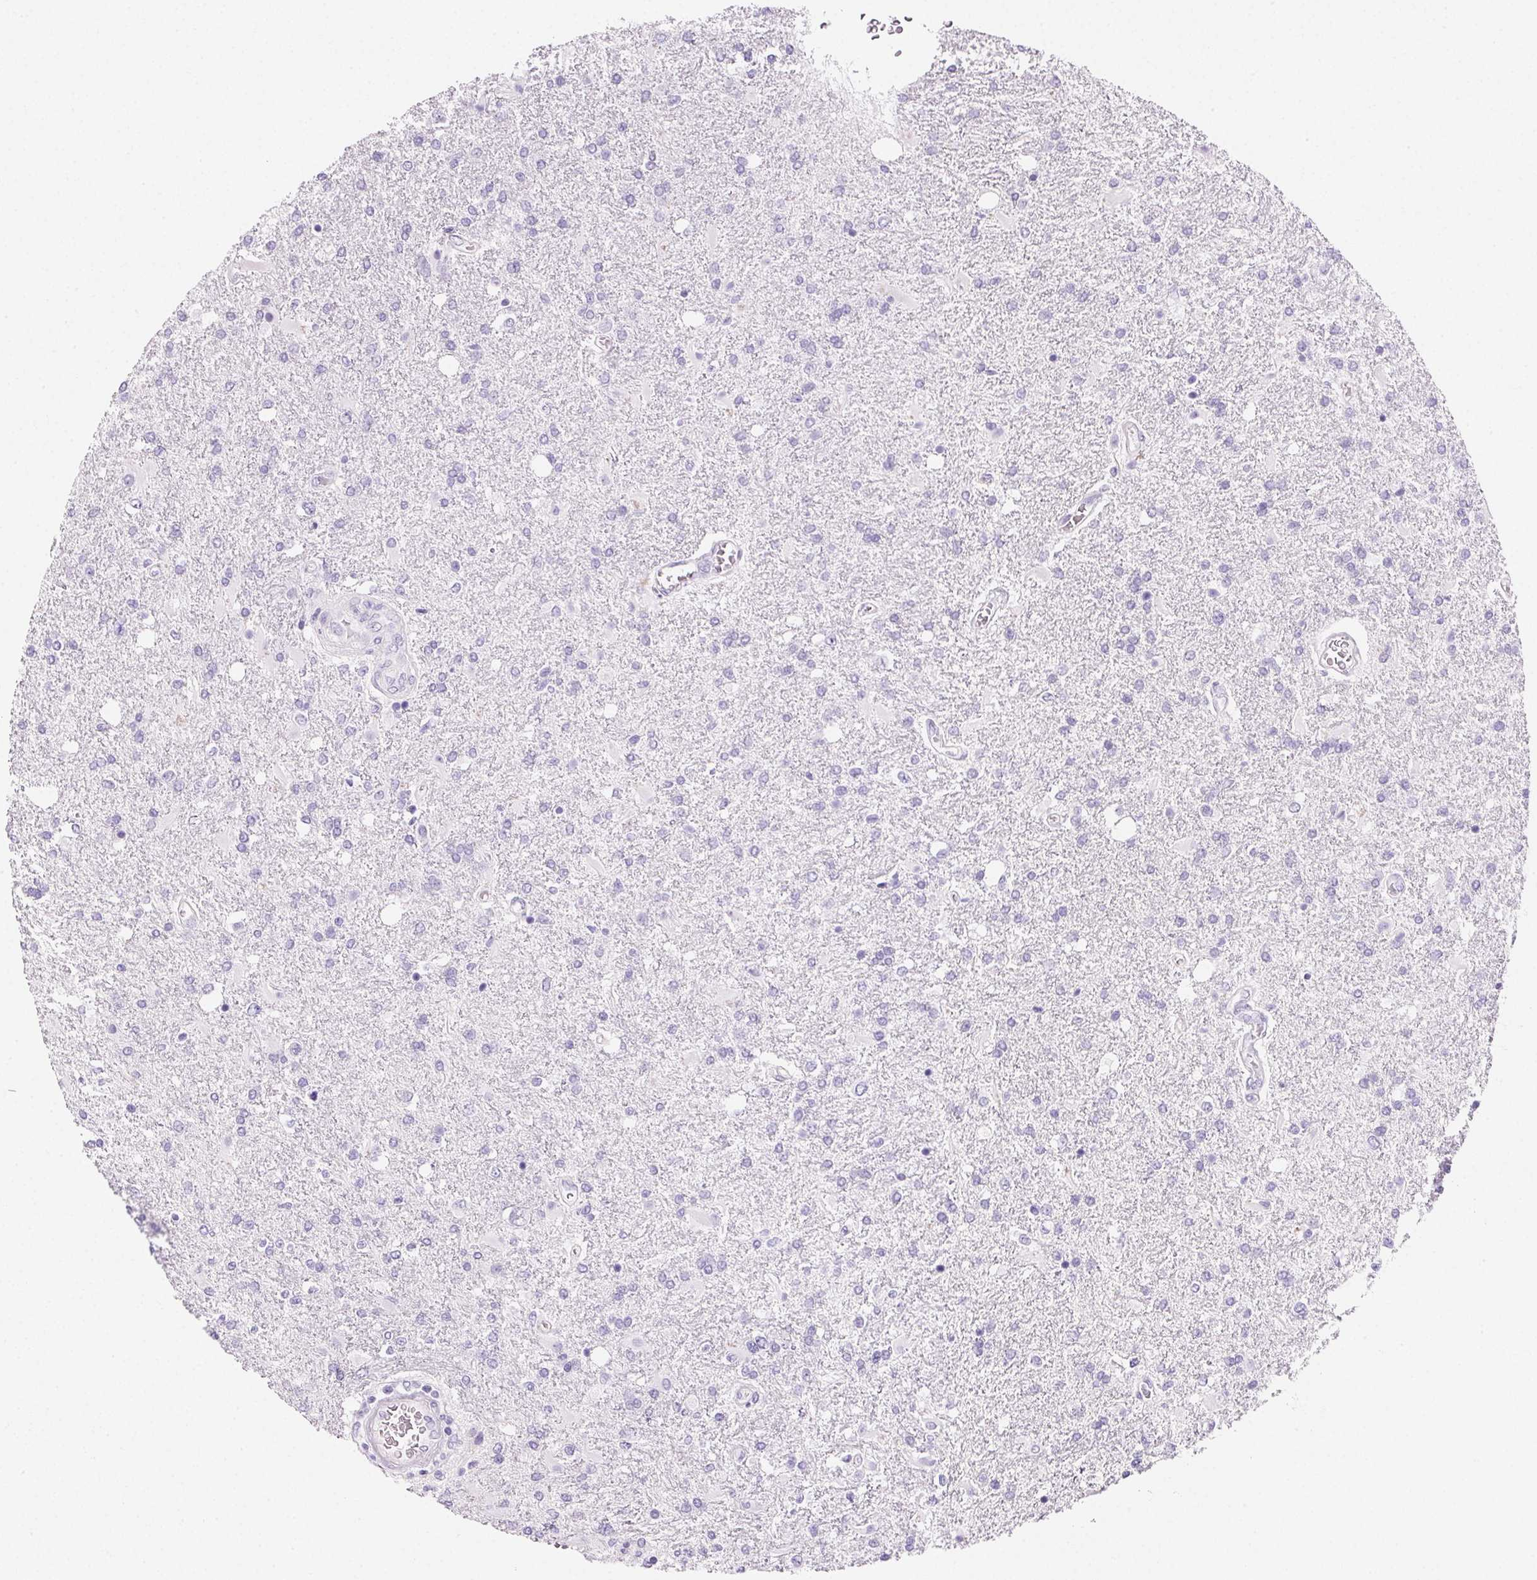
{"staining": {"intensity": "negative", "quantity": "none", "location": "none"}, "tissue": "glioma", "cell_type": "Tumor cells", "image_type": "cancer", "snomed": [{"axis": "morphology", "description": "Glioma, malignant, High grade"}, {"axis": "topography", "description": "Cerebral cortex"}], "caption": "High magnification brightfield microscopy of glioma stained with DAB (brown) and counterstained with hematoxylin (blue): tumor cells show no significant positivity.", "gene": "PRSS3", "patient": {"sex": "male", "age": 79}}